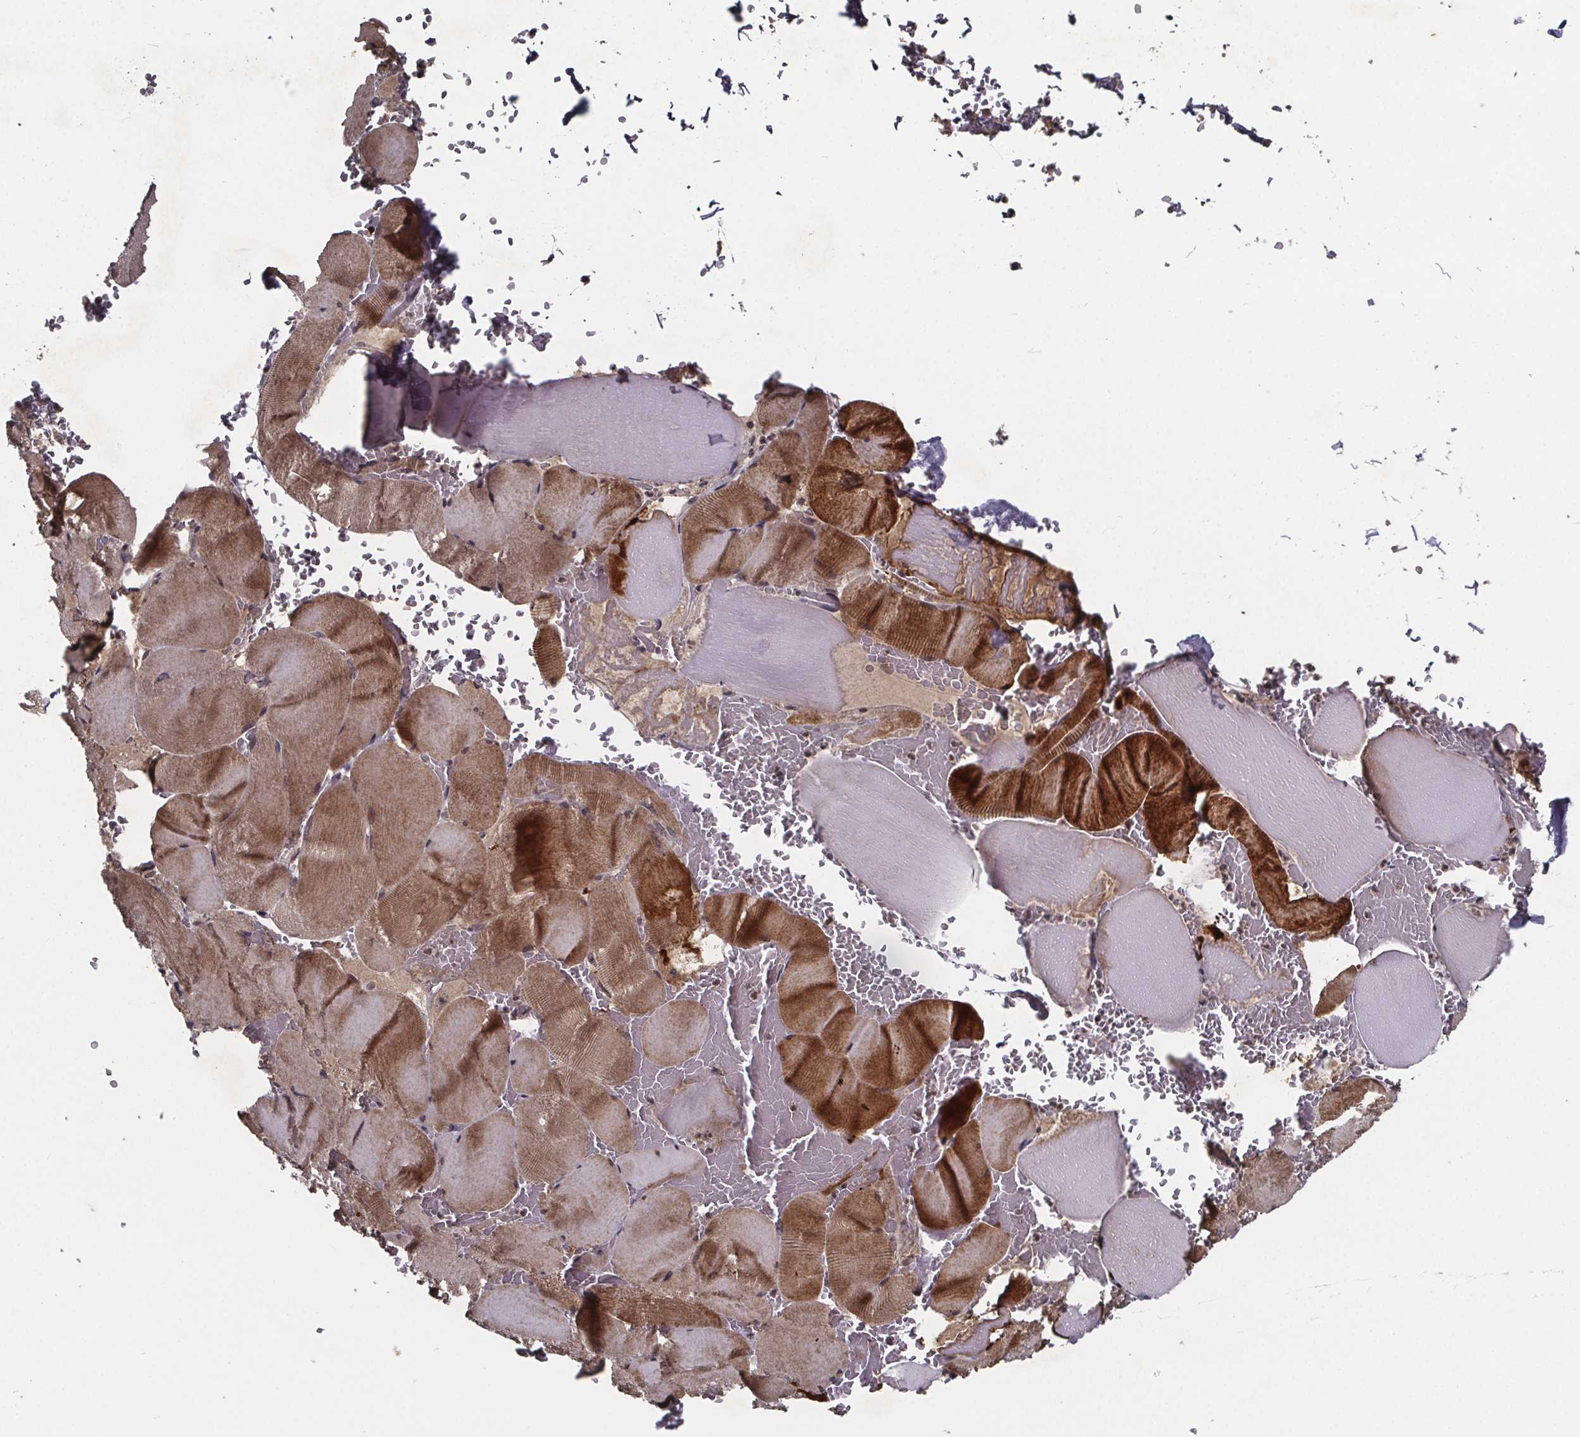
{"staining": {"intensity": "moderate", "quantity": "25%-75%", "location": "cytoplasmic/membranous"}, "tissue": "skeletal muscle", "cell_type": "Myocytes", "image_type": "normal", "snomed": [{"axis": "morphology", "description": "Normal tissue, NOS"}, {"axis": "topography", "description": "Skeletal muscle"}], "caption": "Skeletal muscle was stained to show a protein in brown. There is medium levels of moderate cytoplasmic/membranous expression in about 25%-75% of myocytes. Immunohistochemistry (ihc) stains the protein of interest in brown and the nuclei are stained blue.", "gene": "FN3KRP", "patient": {"sex": "male", "age": 56}}